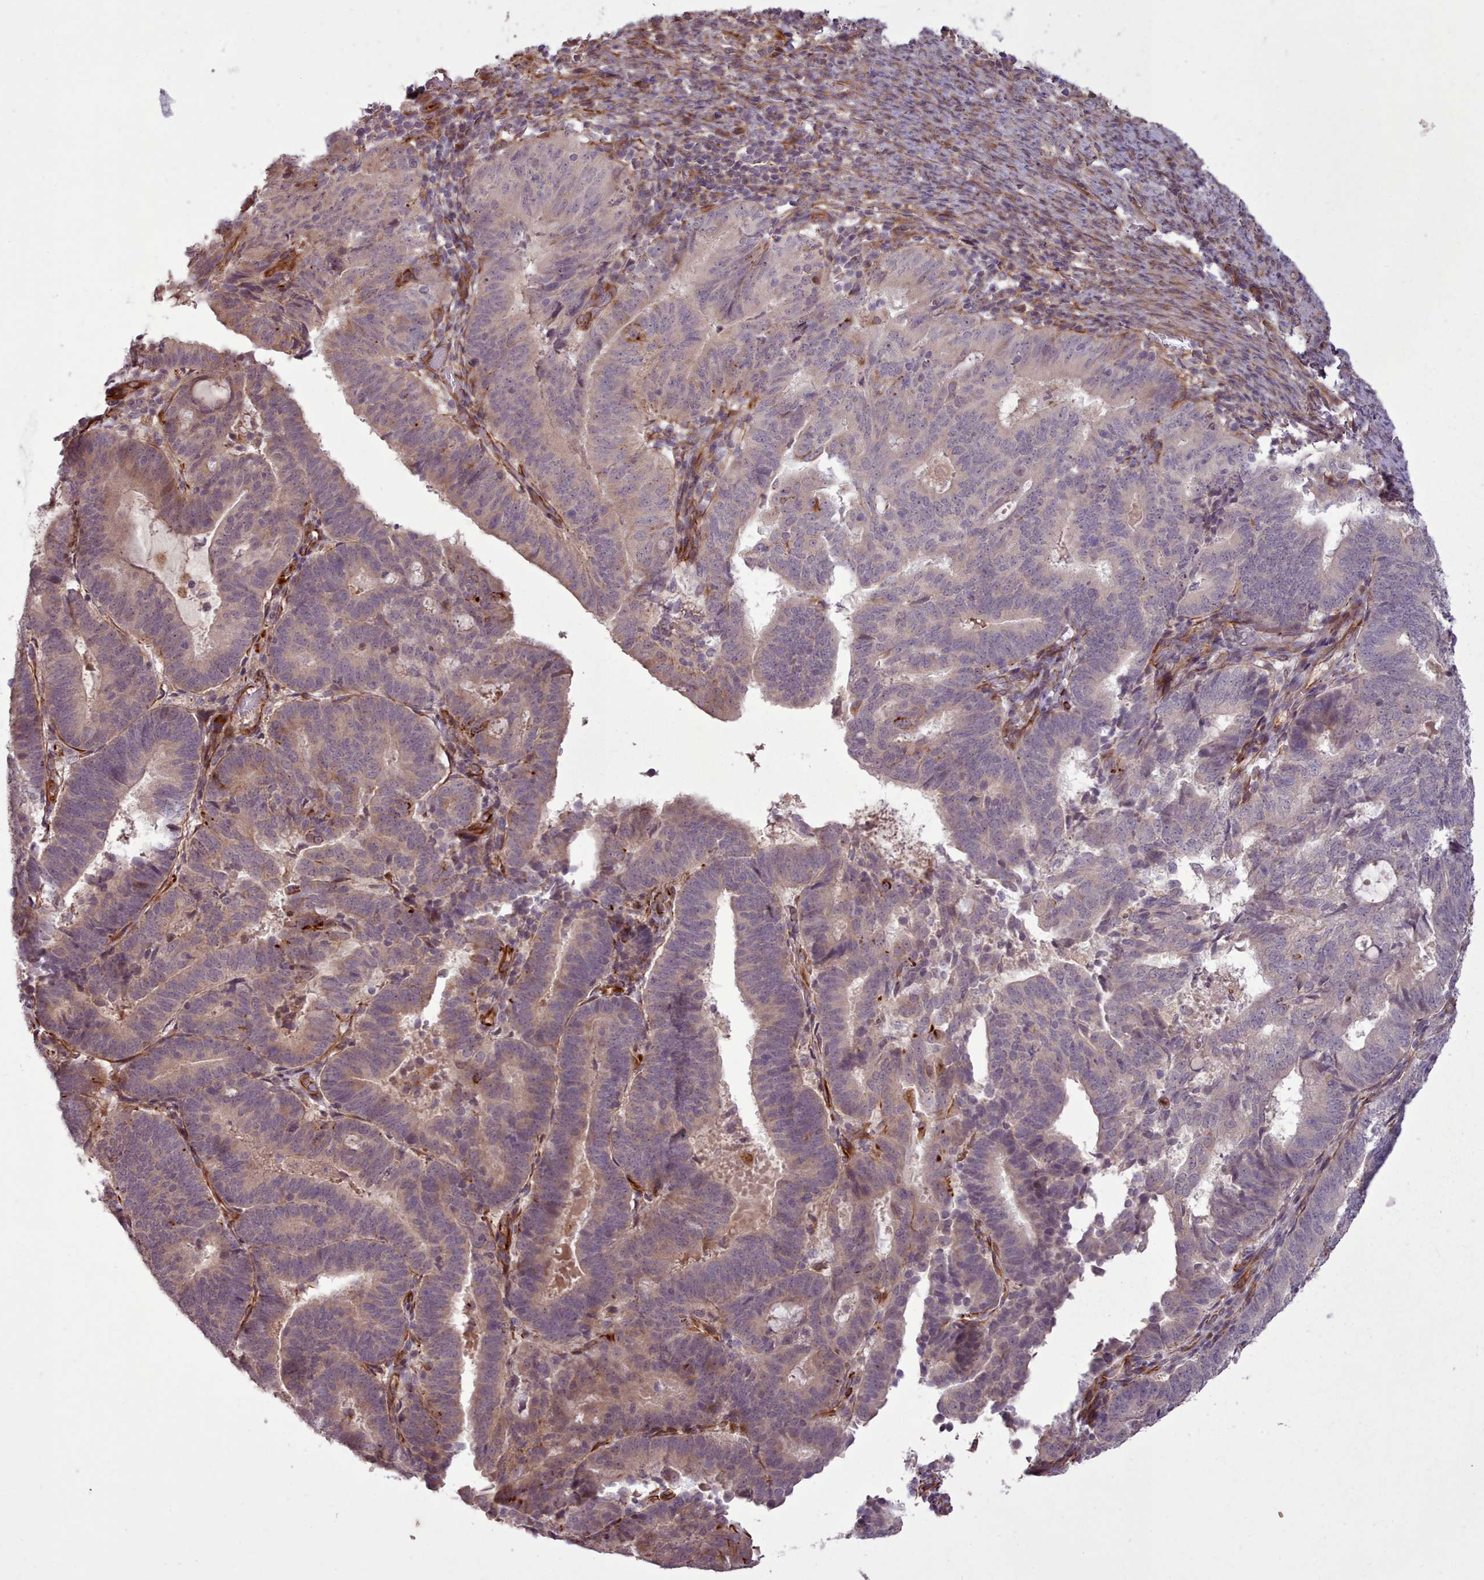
{"staining": {"intensity": "weak", "quantity": "<25%", "location": "cytoplasmic/membranous"}, "tissue": "endometrial cancer", "cell_type": "Tumor cells", "image_type": "cancer", "snomed": [{"axis": "morphology", "description": "Adenocarcinoma, NOS"}, {"axis": "topography", "description": "Endometrium"}], "caption": "Human adenocarcinoma (endometrial) stained for a protein using immunohistochemistry shows no expression in tumor cells.", "gene": "GBGT1", "patient": {"sex": "female", "age": 70}}